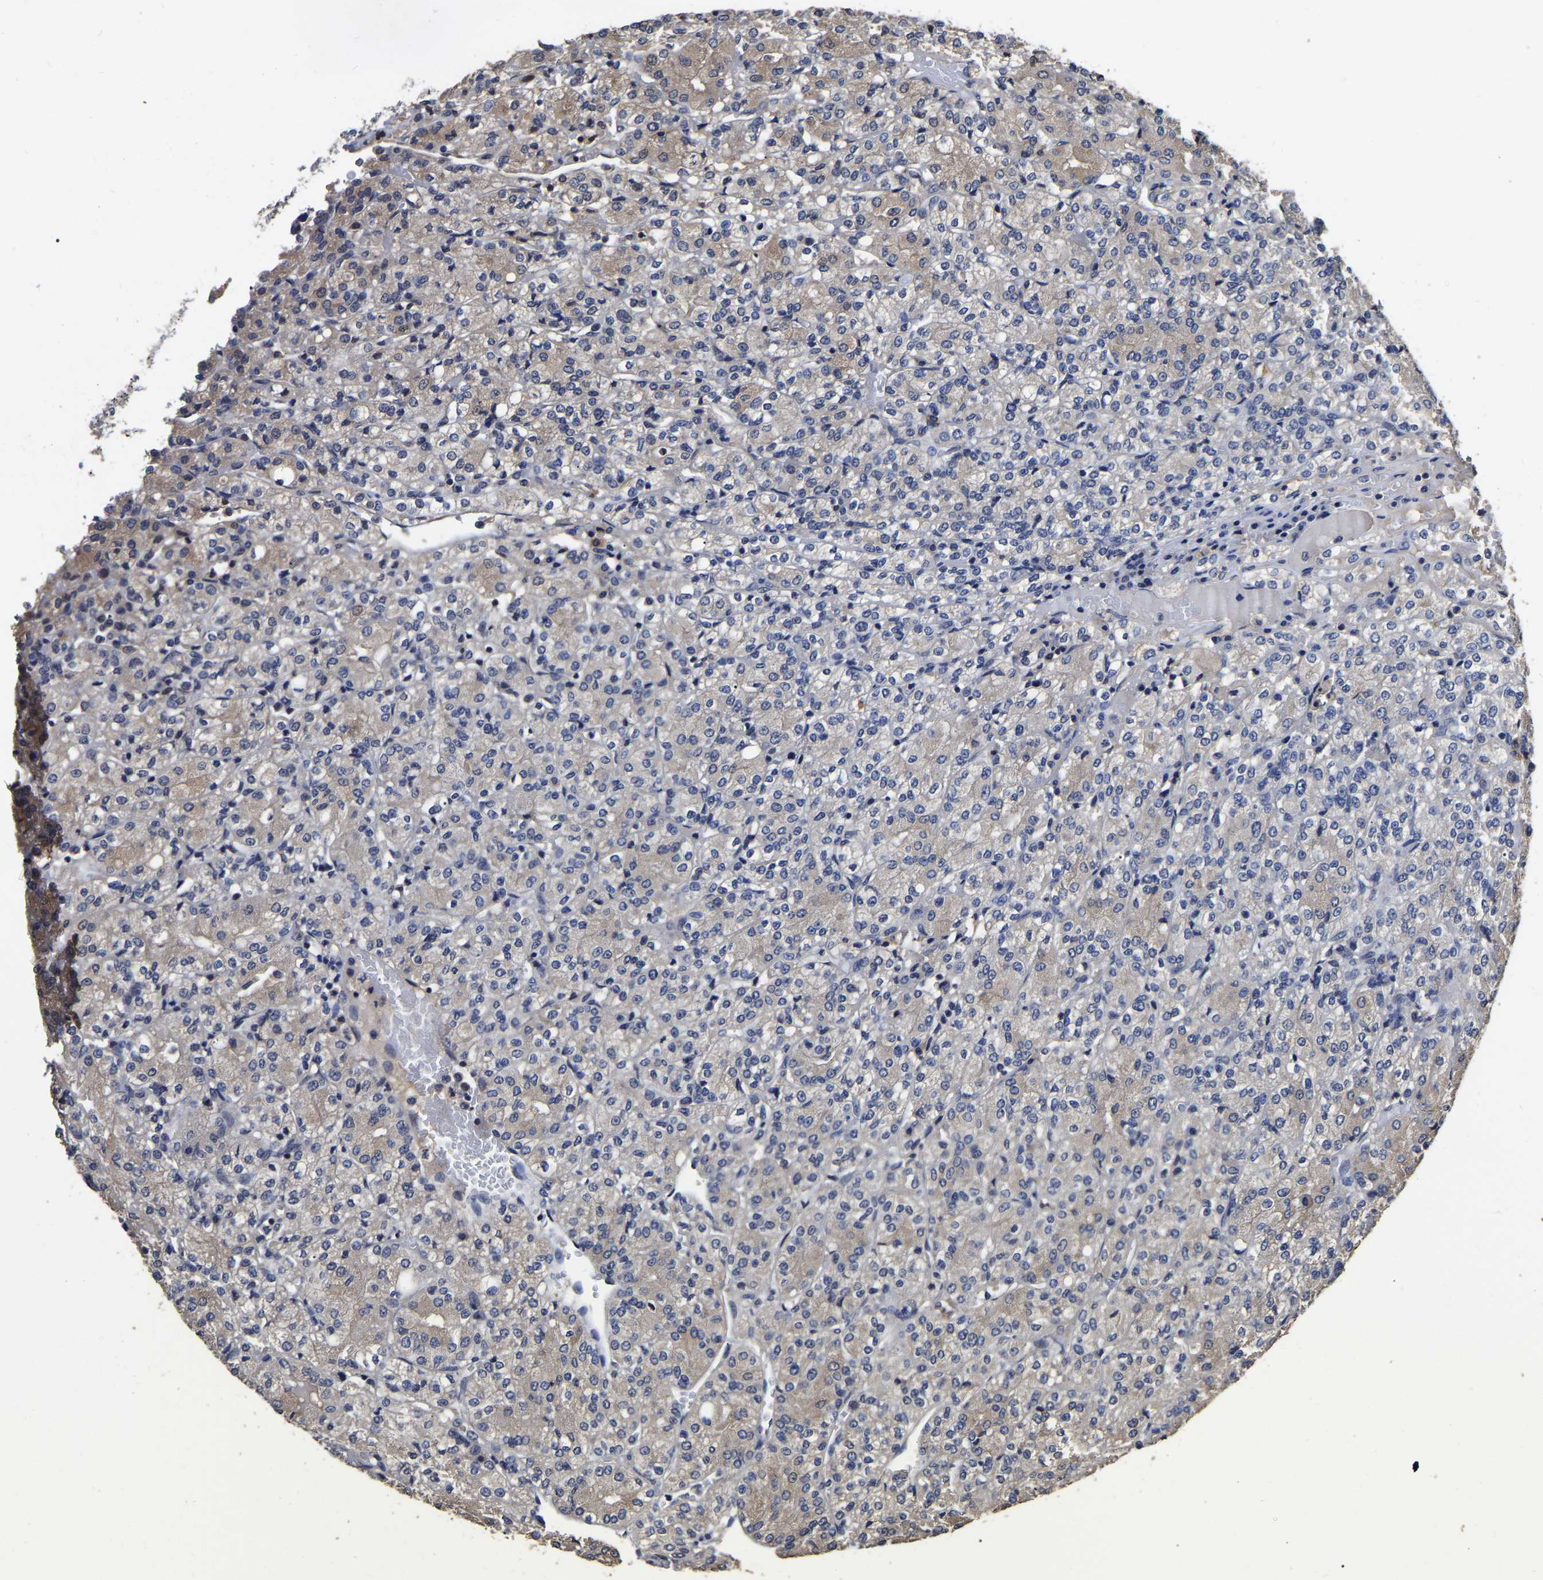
{"staining": {"intensity": "moderate", "quantity": "<25%", "location": "cytoplasmic/membranous"}, "tissue": "renal cancer", "cell_type": "Tumor cells", "image_type": "cancer", "snomed": [{"axis": "morphology", "description": "Adenocarcinoma, NOS"}, {"axis": "topography", "description": "Kidney"}], "caption": "Adenocarcinoma (renal) was stained to show a protein in brown. There is low levels of moderate cytoplasmic/membranous expression in approximately <25% of tumor cells.", "gene": "STK32C", "patient": {"sex": "male", "age": 77}}